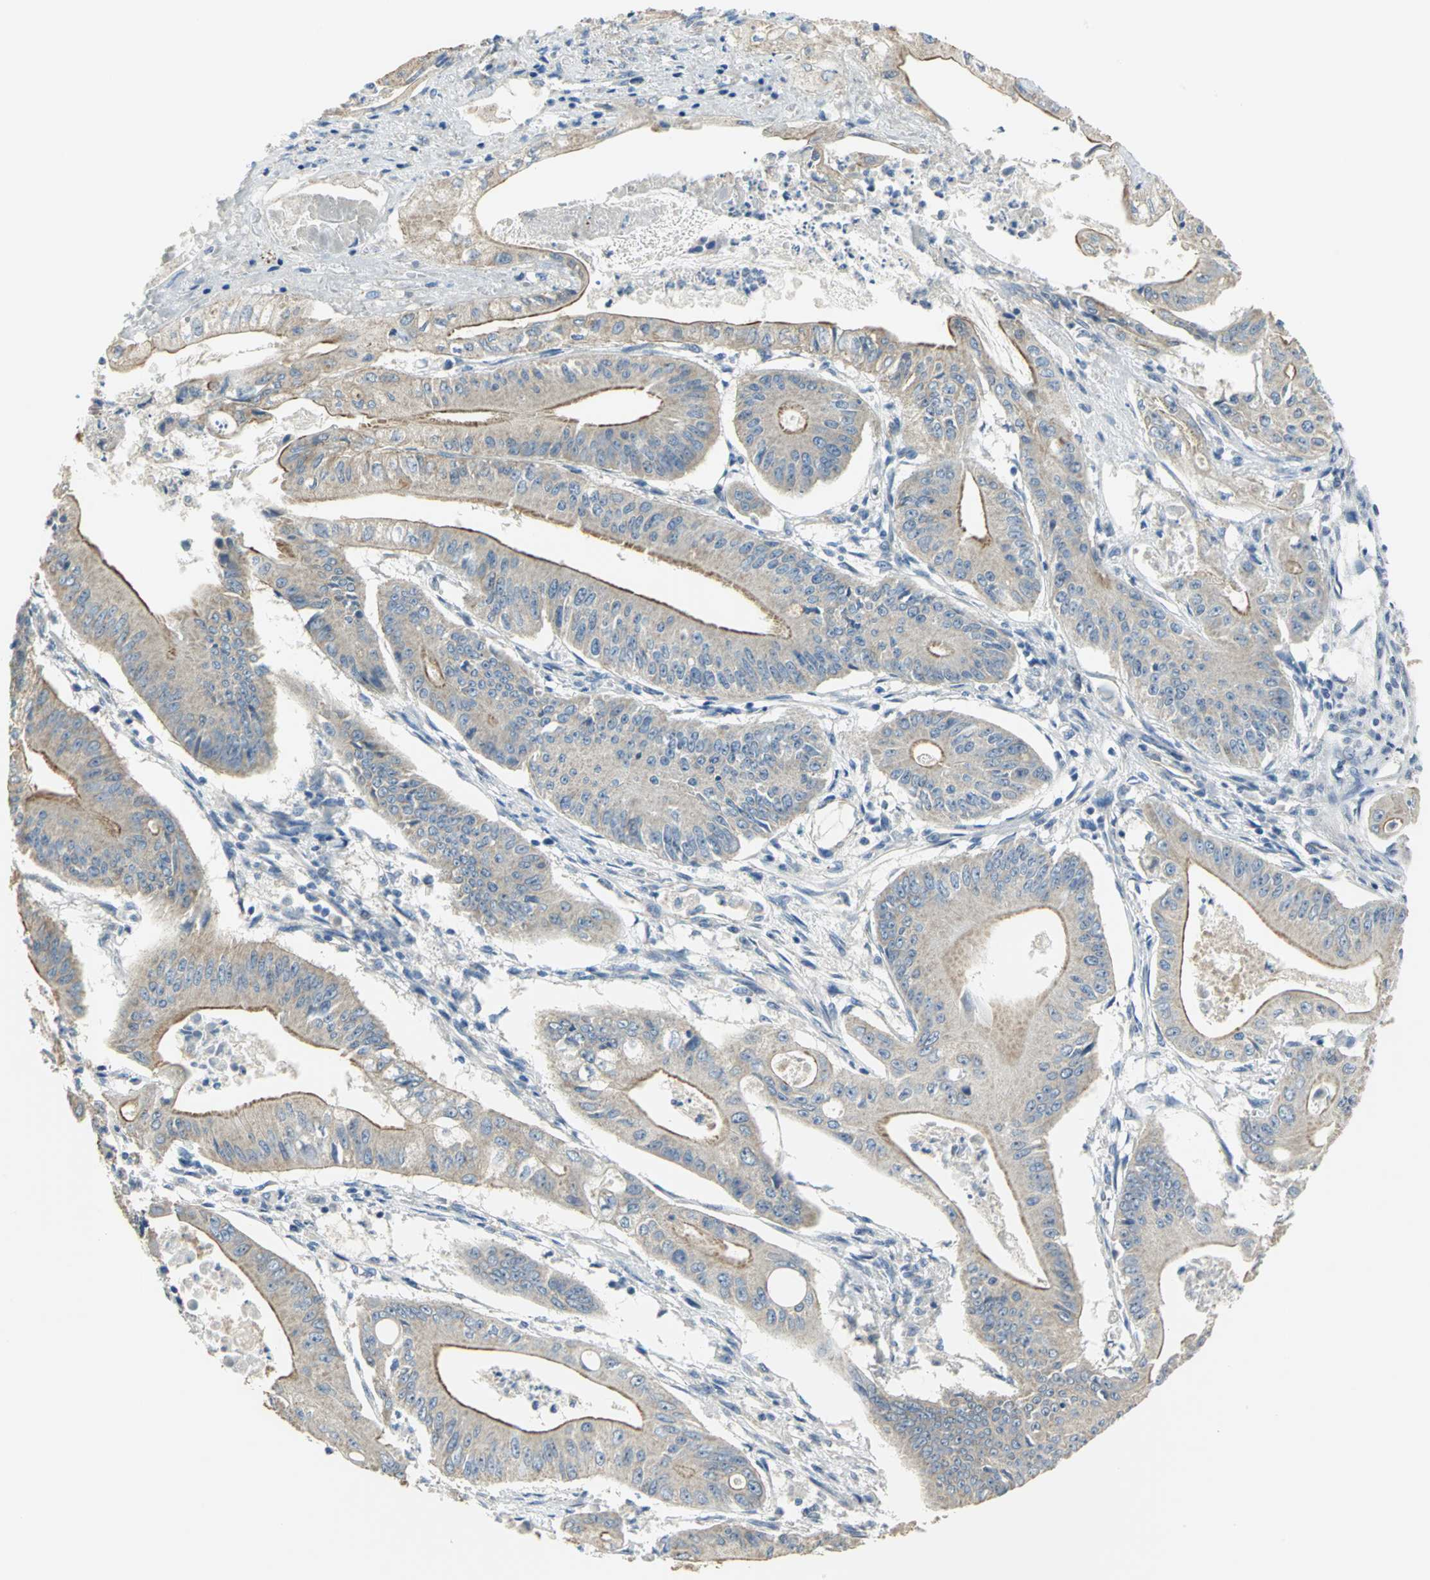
{"staining": {"intensity": "moderate", "quantity": "<25%", "location": "cytoplasmic/membranous"}, "tissue": "pancreatic cancer", "cell_type": "Tumor cells", "image_type": "cancer", "snomed": [{"axis": "morphology", "description": "Normal tissue, NOS"}, {"axis": "topography", "description": "Lymph node"}], "caption": "IHC of pancreatic cancer demonstrates low levels of moderate cytoplasmic/membranous positivity in about <25% of tumor cells.", "gene": "HTR1F", "patient": {"sex": "male", "age": 62}}